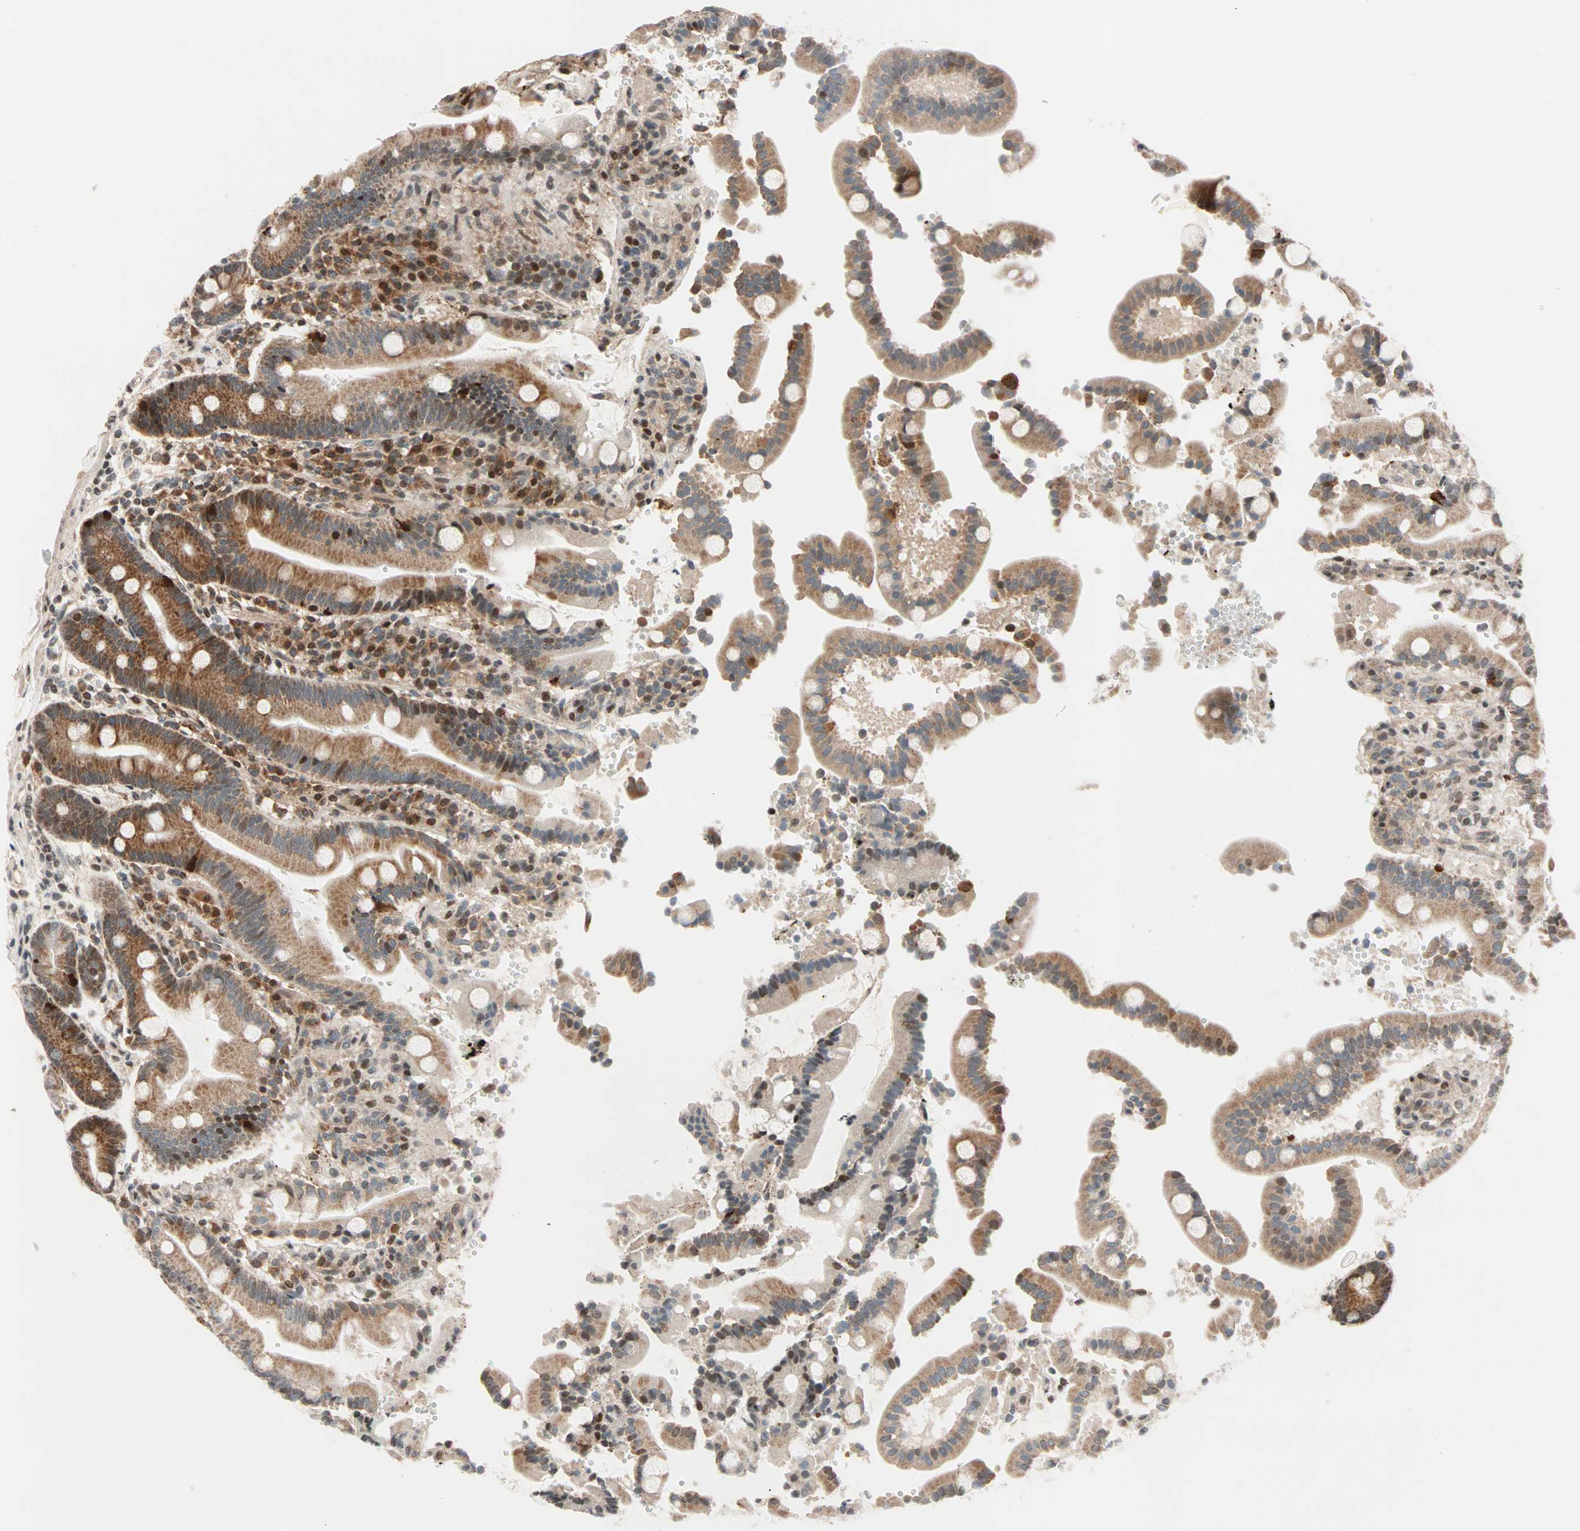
{"staining": {"intensity": "moderate", "quantity": ">75%", "location": "cytoplasmic/membranous"}, "tissue": "duodenum", "cell_type": "Glandular cells", "image_type": "normal", "snomed": [{"axis": "morphology", "description": "Normal tissue, NOS"}, {"axis": "topography", "description": "Small intestine, NOS"}], "caption": "Brown immunohistochemical staining in unremarkable human duodenum exhibits moderate cytoplasmic/membranous expression in approximately >75% of glandular cells.", "gene": "HECW1", "patient": {"sex": "female", "age": 71}}